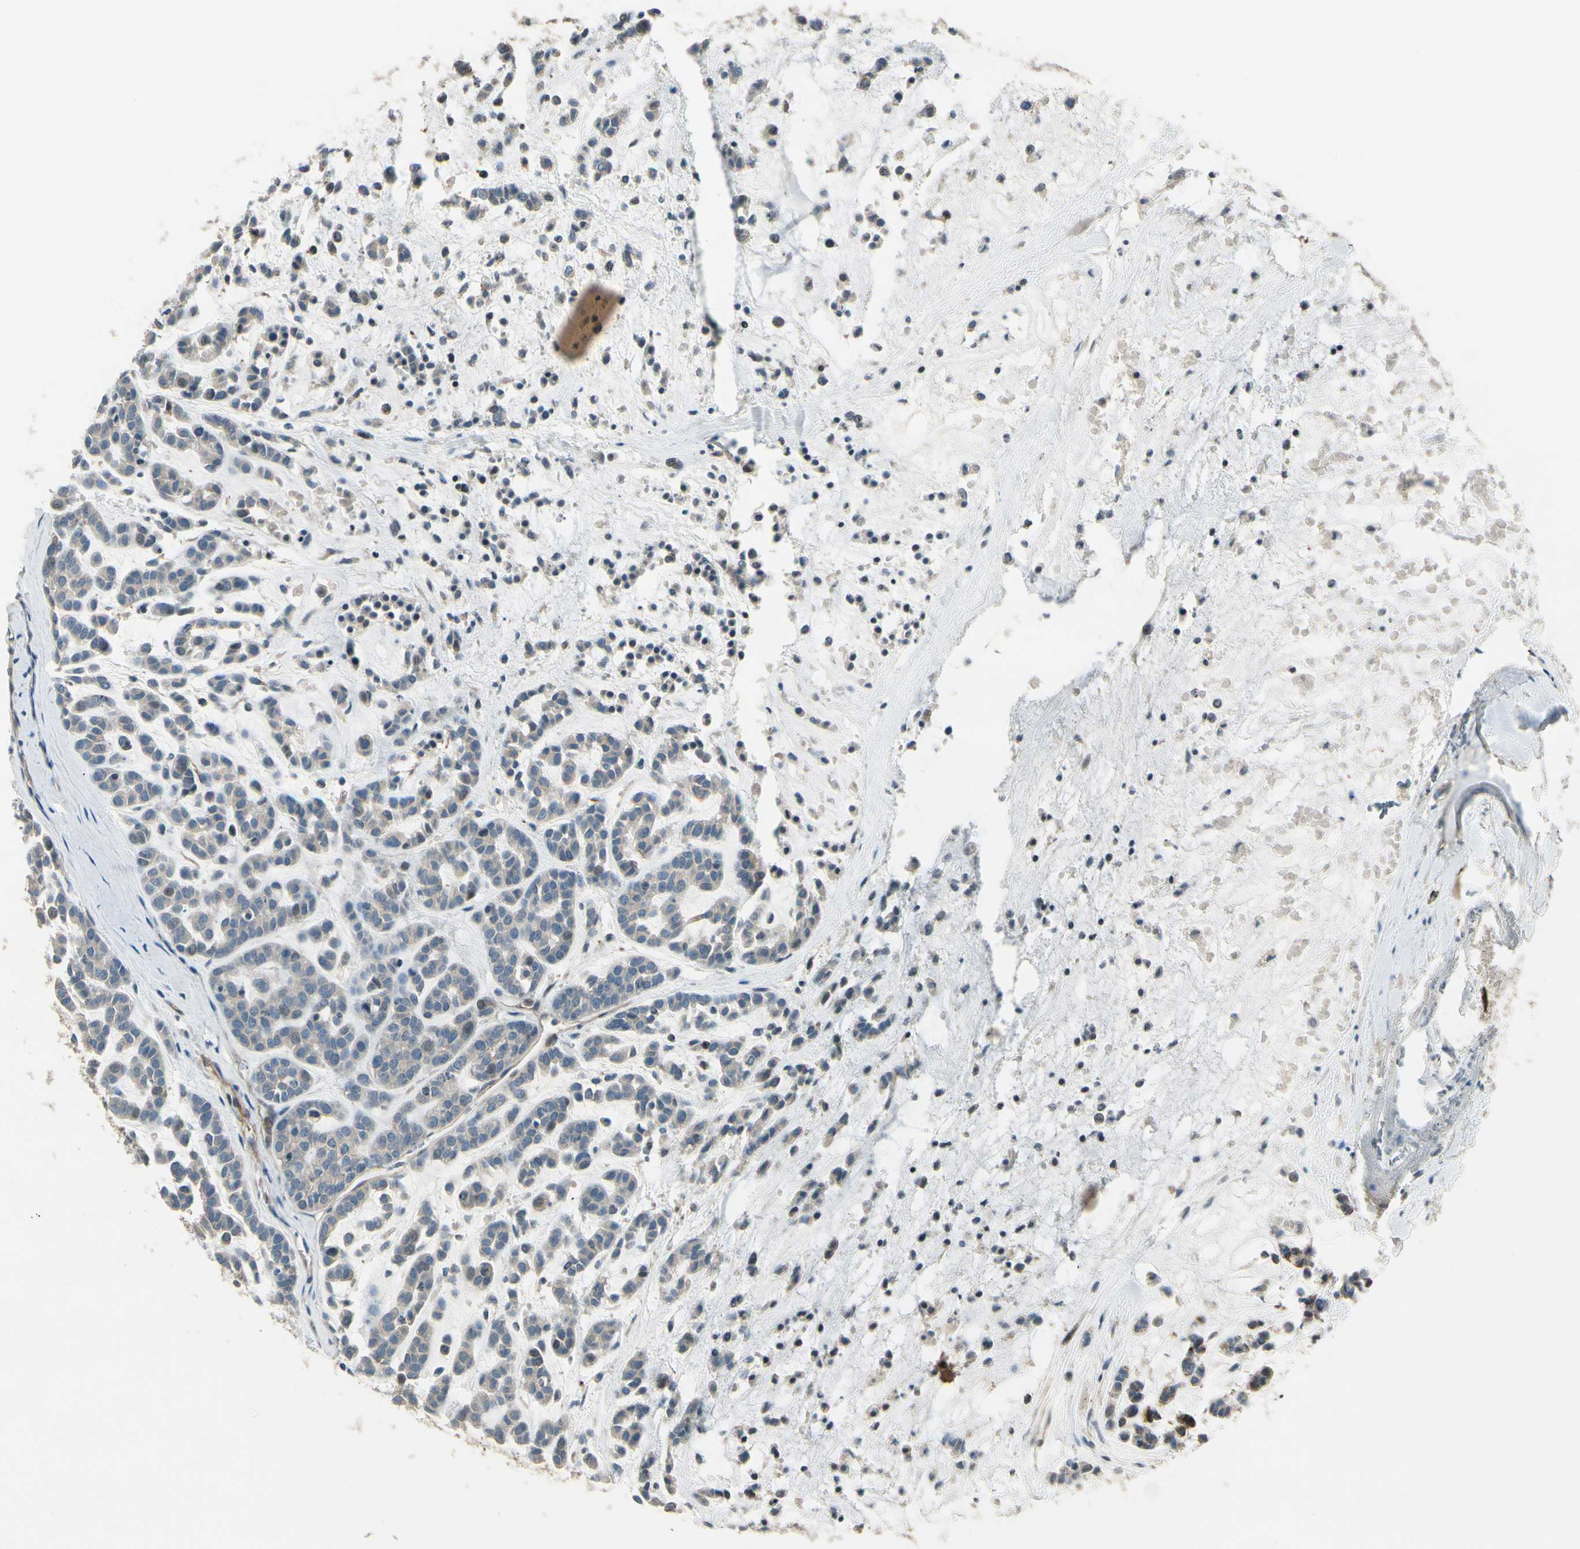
{"staining": {"intensity": "weak", "quantity": "<25%", "location": "cytoplasmic/membranous"}, "tissue": "head and neck cancer", "cell_type": "Tumor cells", "image_type": "cancer", "snomed": [{"axis": "morphology", "description": "Adenocarcinoma, NOS"}, {"axis": "morphology", "description": "Adenoma, NOS"}, {"axis": "topography", "description": "Head-Neck"}], "caption": "This is a micrograph of immunohistochemistry staining of adenoma (head and neck), which shows no staining in tumor cells.", "gene": "PPP3CB", "patient": {"sex": "female", "age": 55}}